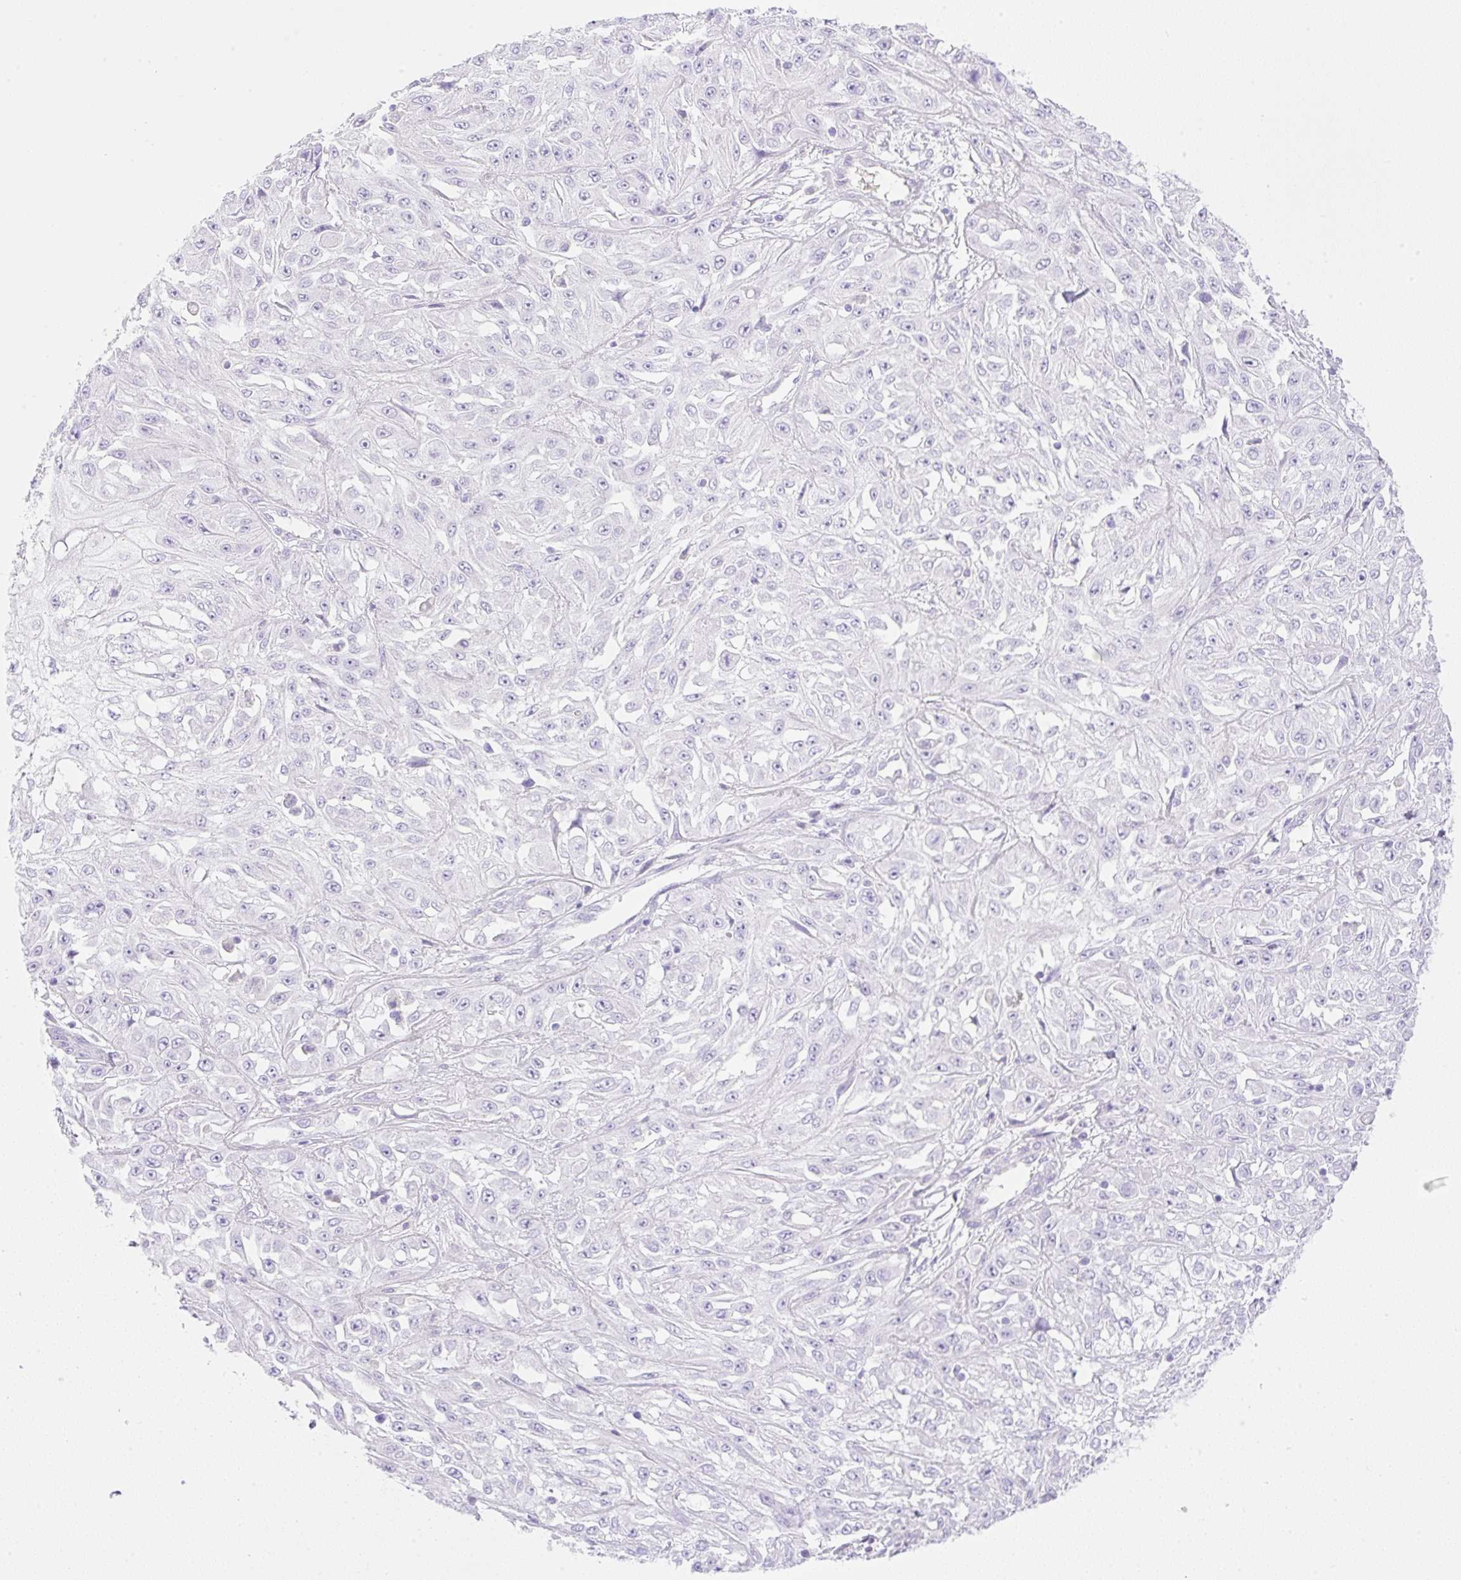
{"staining": {"intensity": "negative", "quantity": "none", "location": "none"}, "tissue": "skin cancer", "cell_type": "Tumor cells", "image_type": "cancer", "snomed": [{"axis": "morphology", "description": "Squamous cell carcinoma, NOS"}, {"axis": "morphology", "description": "Squamous cell carcinoma, metastatic, NOS"}, {"axis": "topography", "description": "Skin"}, {"axis": "topography", "description": "Lymph node"}], "caption": "Image shows no protein staining in tumor cells of skin cancer tissue.", "gene": "CDX1", "patient": {"sex": "male", "age": 75}}